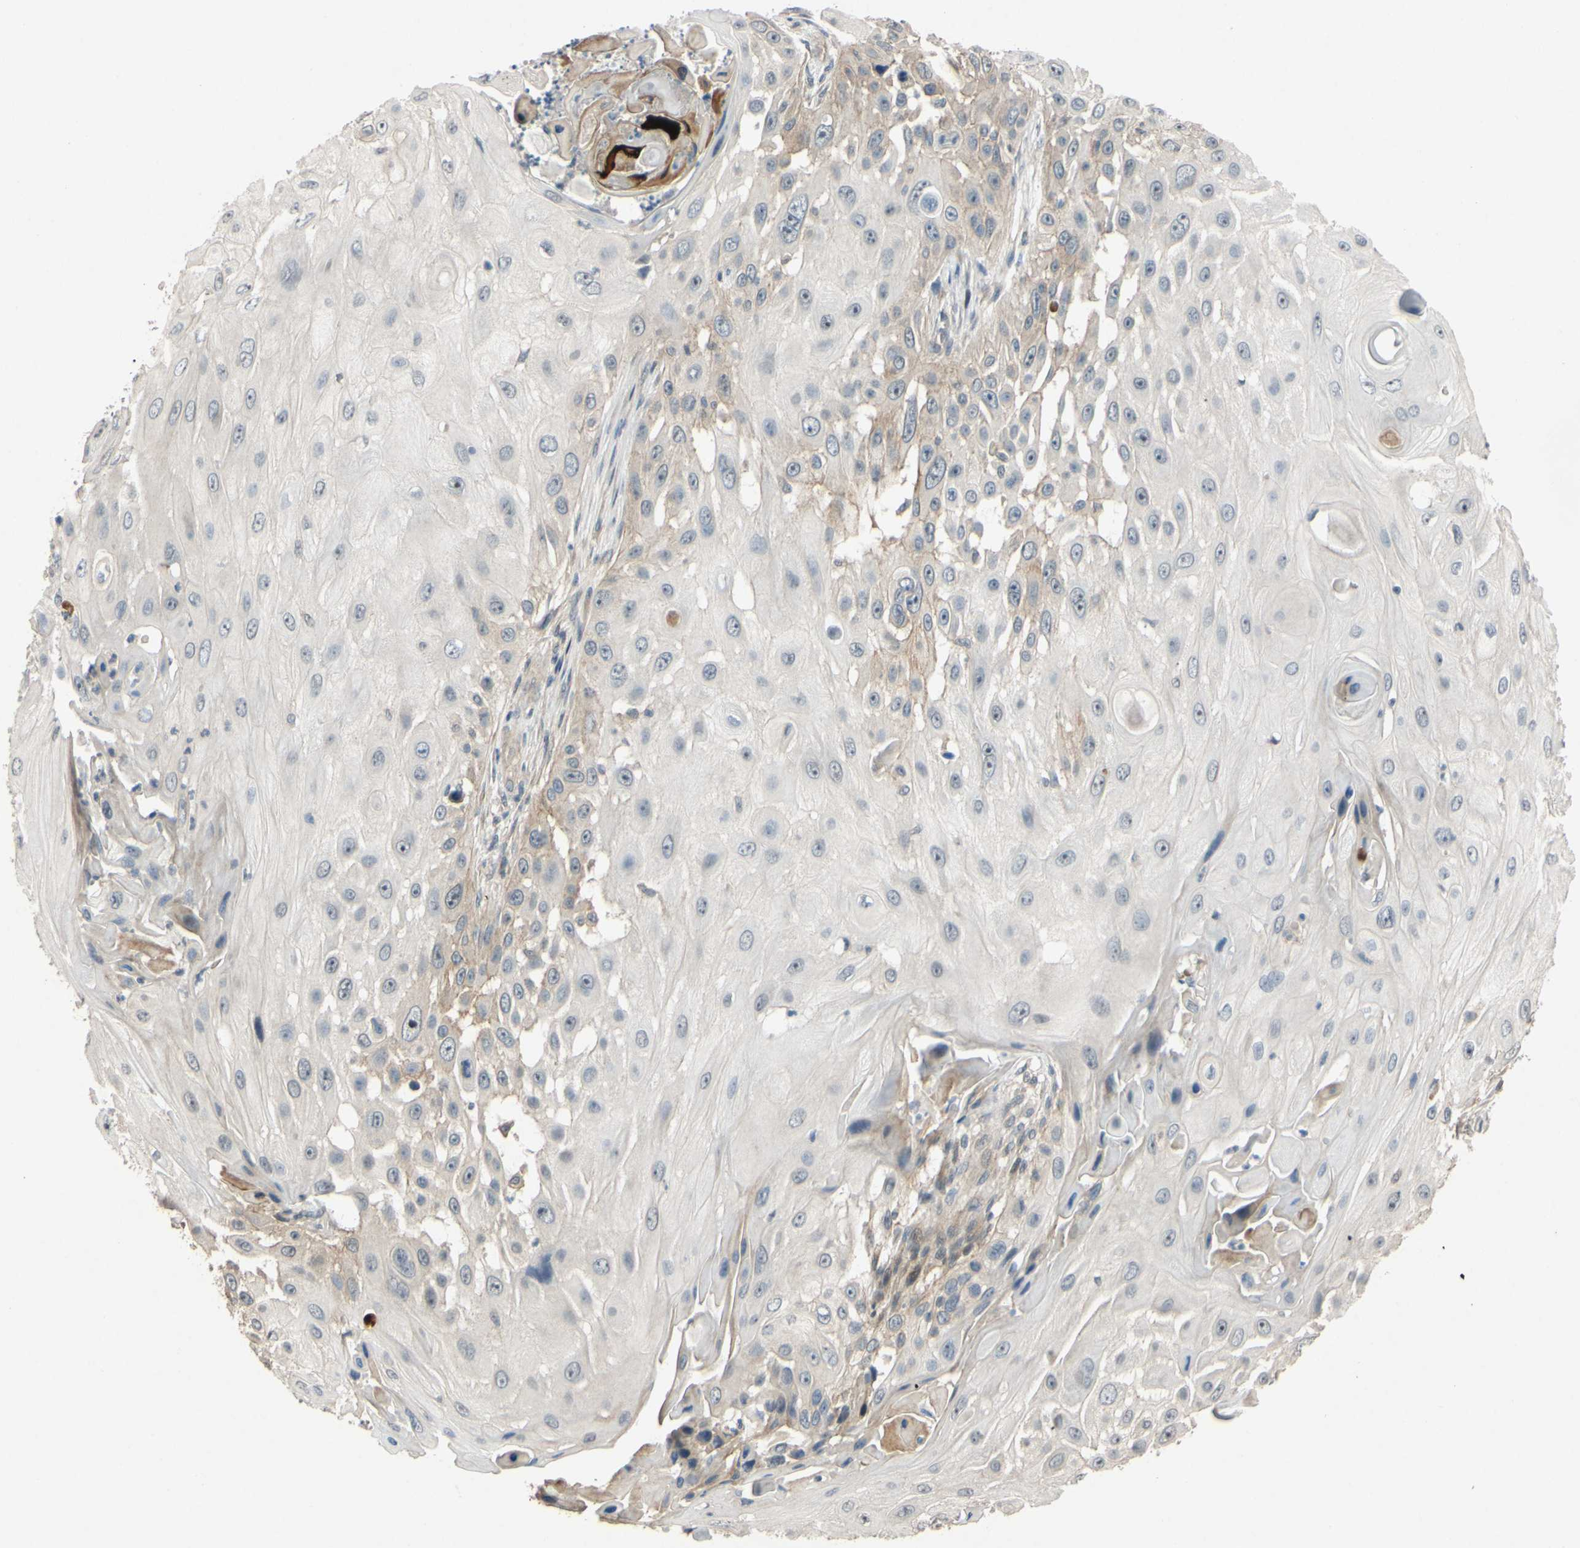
{"staining": {"intensity": "moderate", "quantity": "<25%", "location": "cytoplasmic/membranous"}, "tissue": "skin cancer", "cell_type": "Tumor cells", "image_type": "cancer", "snomed": [{"axis": "morphology", "description": "Squamous cell carcinoma, NOS"}, {"axis": "topography", "description": "Skin"}], "caption": "A photomicrograph showing moderate cytoplasmic/membranous positivity in approximately <25% of tumor cells in skin squamous cell carcinoma, as visualized by brown immunohistochemical staining.", "gene": "ALK", "patient": {"sex": "female", "age": 44}}